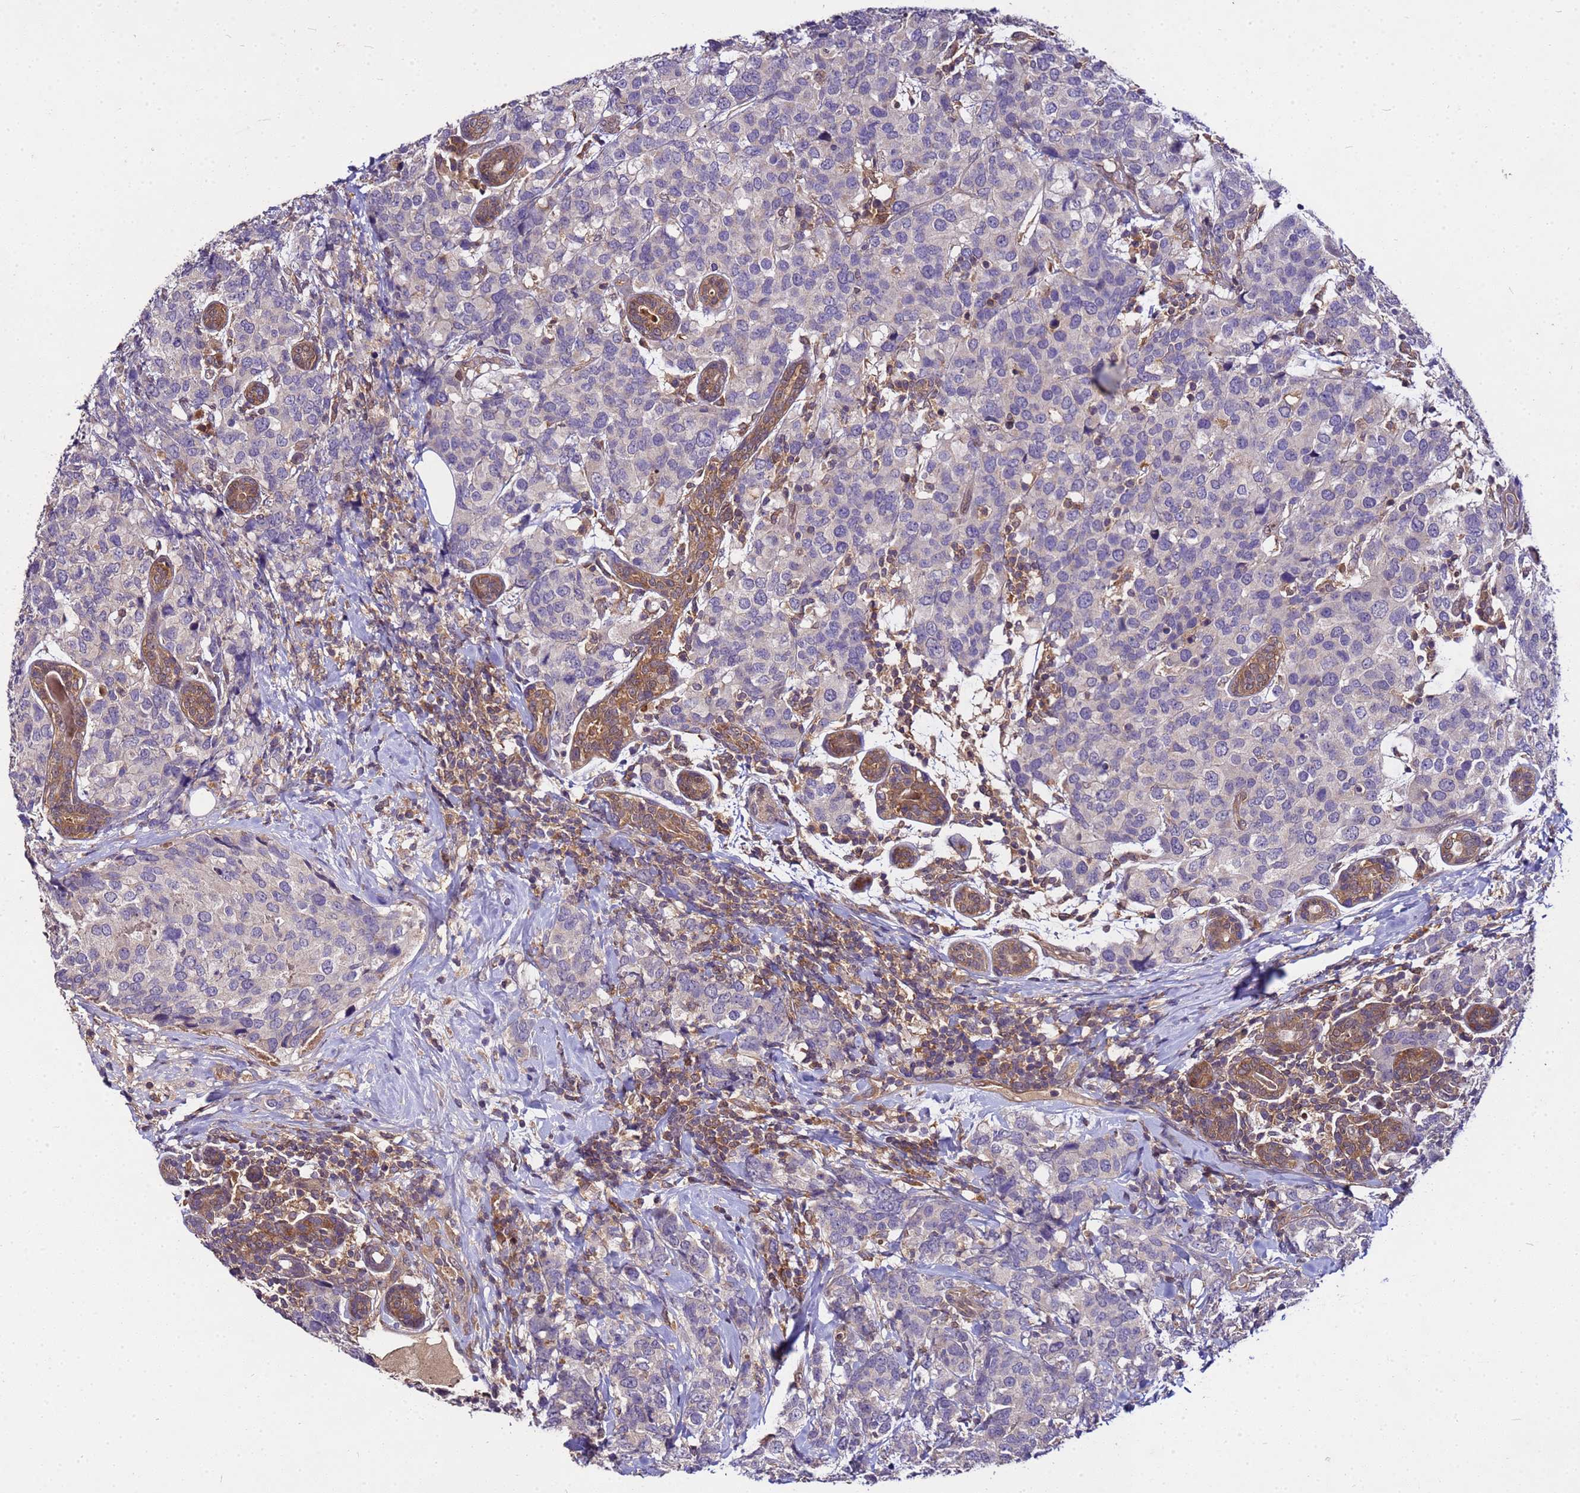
{"staining": {"intensity": "negative", "quantity": "none", "location": "none"}, "tissue": "breast cancer", "cell_type": "Tumor cells", "image_type": "cancer", "snomed": [{"axis": "morphology", "description": "Lobular carcinoma"}, {"axis": "topography", "description": "Breast"}], "caption": "Breast cancer stained for a protein using immunohistochemistry demonstrates no positivity tumor cells.", "gene": "GSPT2", "patient": {"sex": "female", "age": 59}}